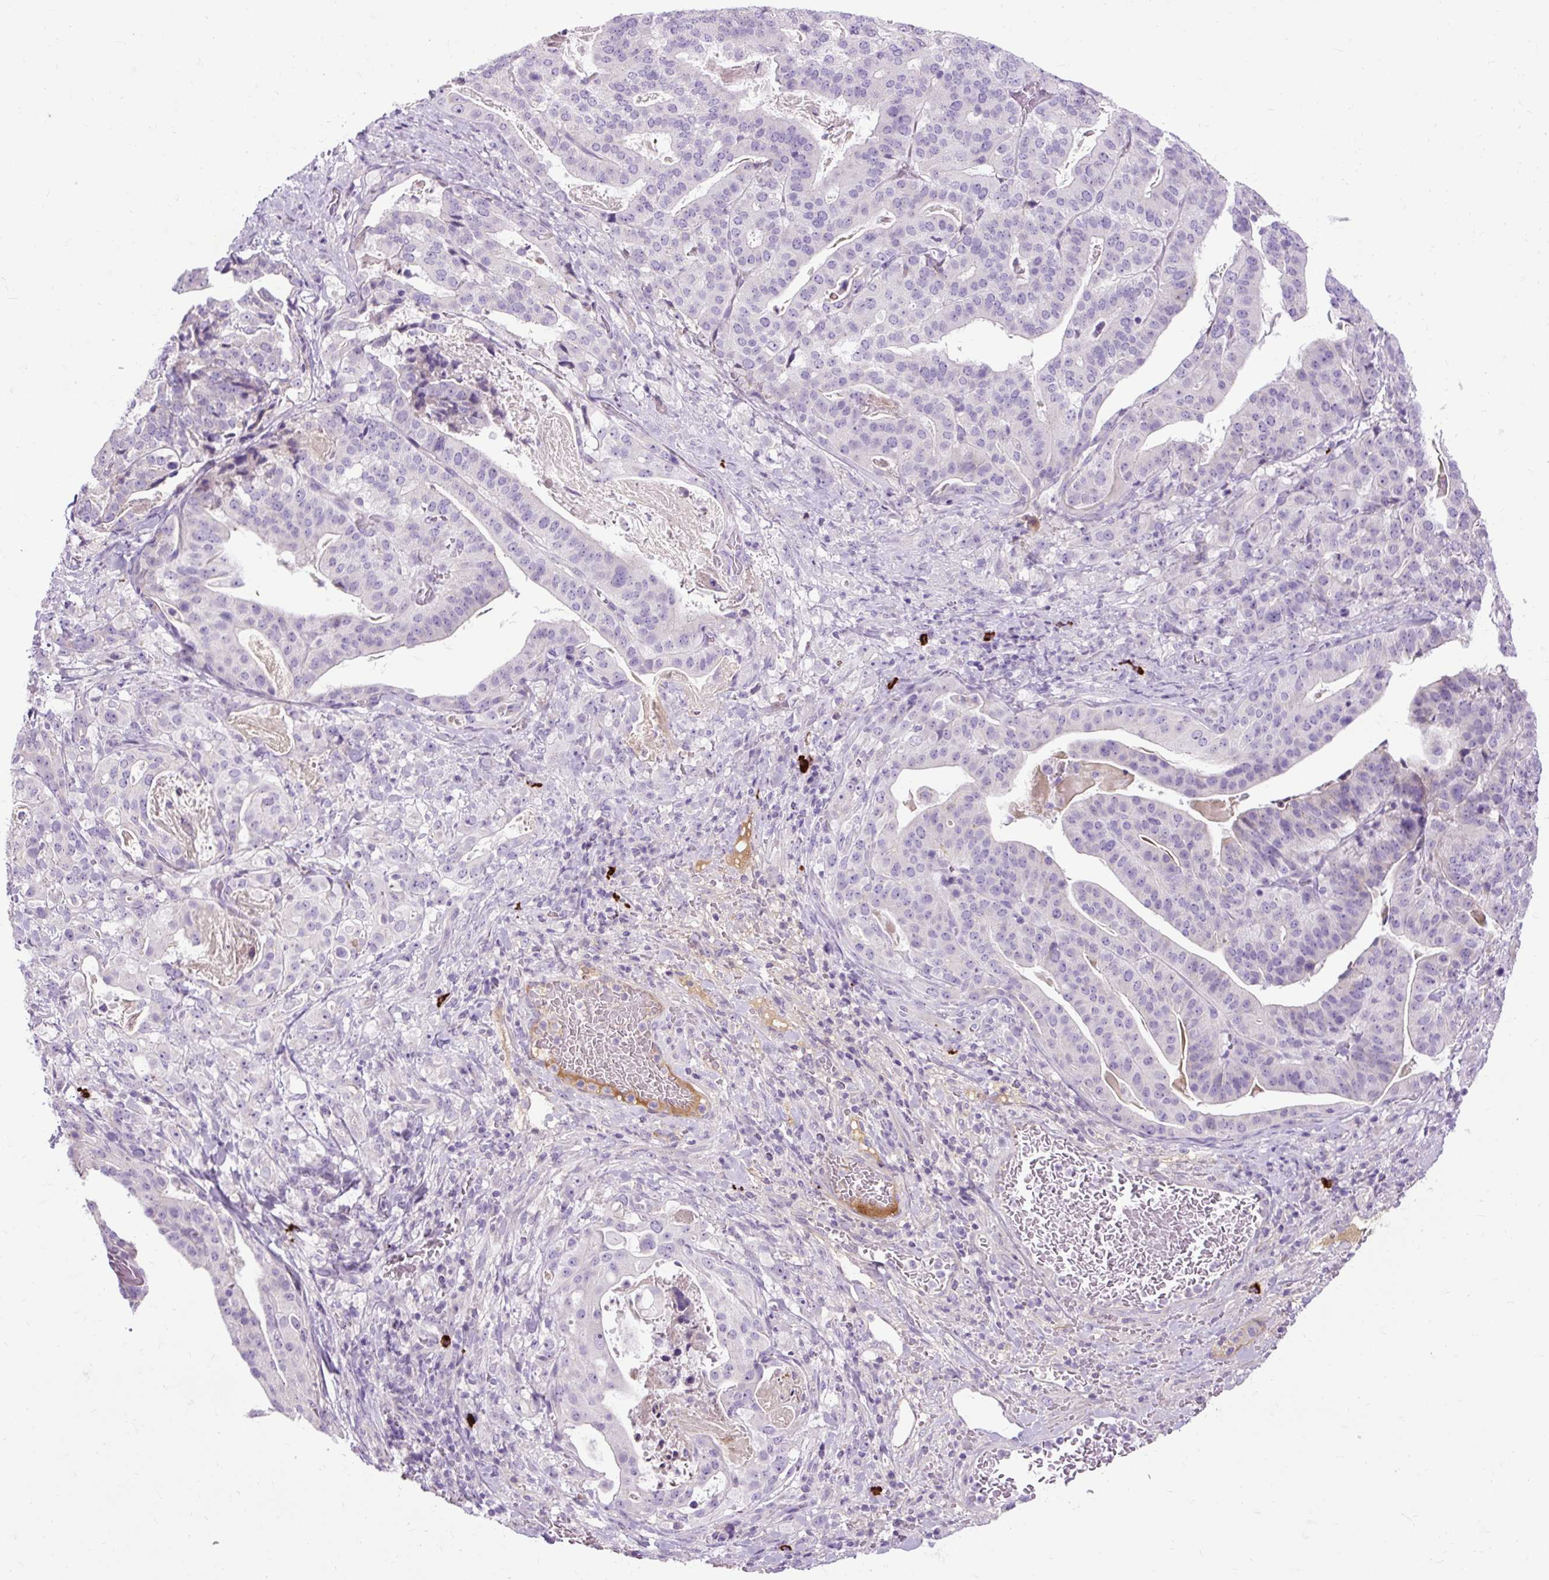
{"staining": {"intensity": "negative", "quantity": "none", "location": "none"}, "tissue": "stomach cancer", "cell_type": "Tumor cells", "image_type": "cancer", "snomed": [{"axis": "morphology", "description": "Adenocarcinoma, NOS"}, {"axis": "topography", "description": "Stomach"}], "caption": "The photomicrograph shows no staining of tumor cells in stomach cancer.", "gene": "ARRDC2", "patient": {"sex": "male", "age": 48}}